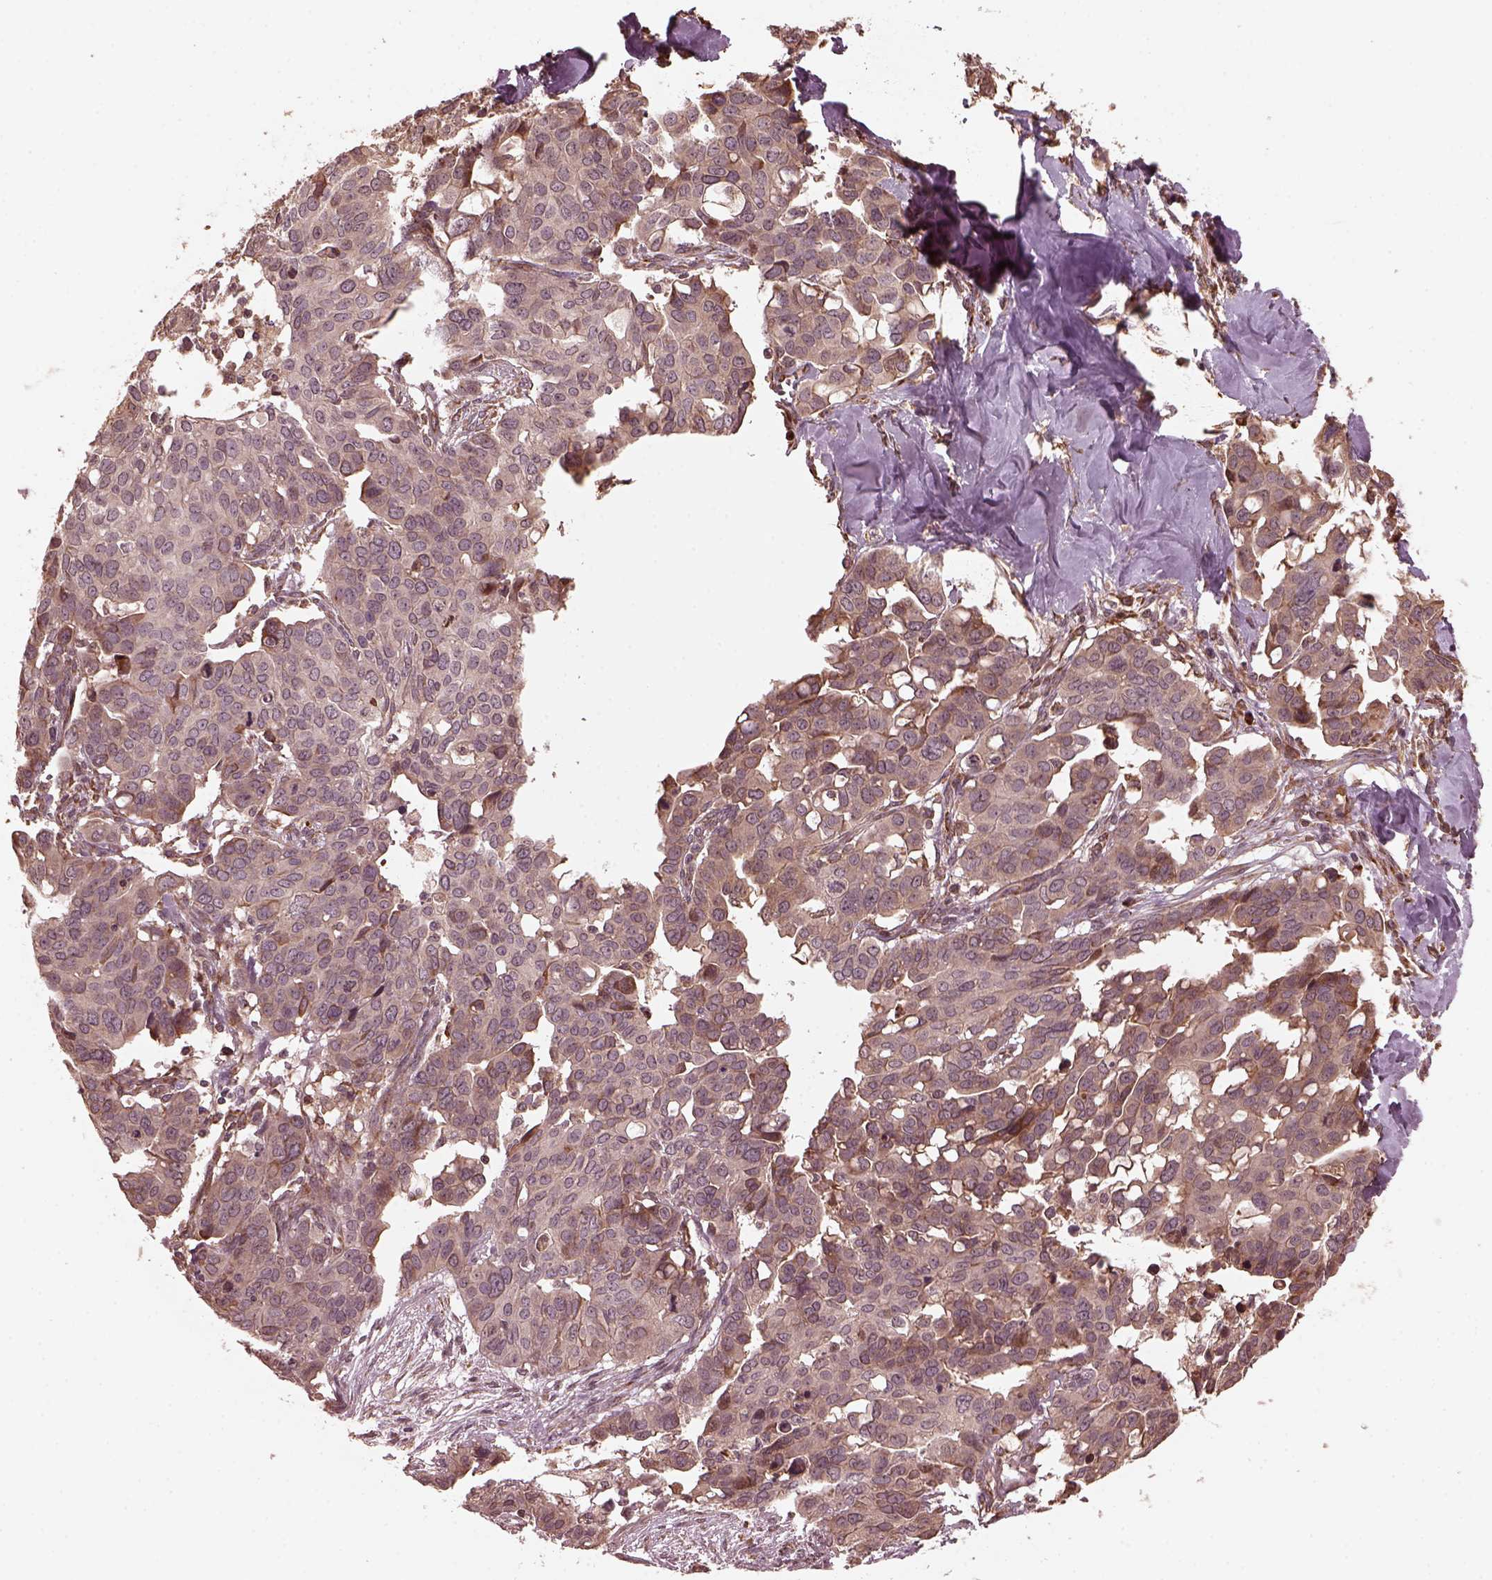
{"staining": {"intensity": "weak", "quantity": "<25%", "location": "cytoplasmic/membranous"}, "tissue": "ovarian cancer", "cell_type": "Tumor cells", "image_type": "cancer", "snomed": [{"axis": "morphology", "description": "Carcinoma, endometroid"}, {"axis": "topography", "description": "Ovary"}], "caption": "This histopathology image is of ovarian endometroid carcinoma stained with IHC to label a protein in brown with the nuclei are counter-stained blue. There is no positivity in tumor cells.", "gene": "ZNF292", "patient": {"sex": "female", "age": 78}}